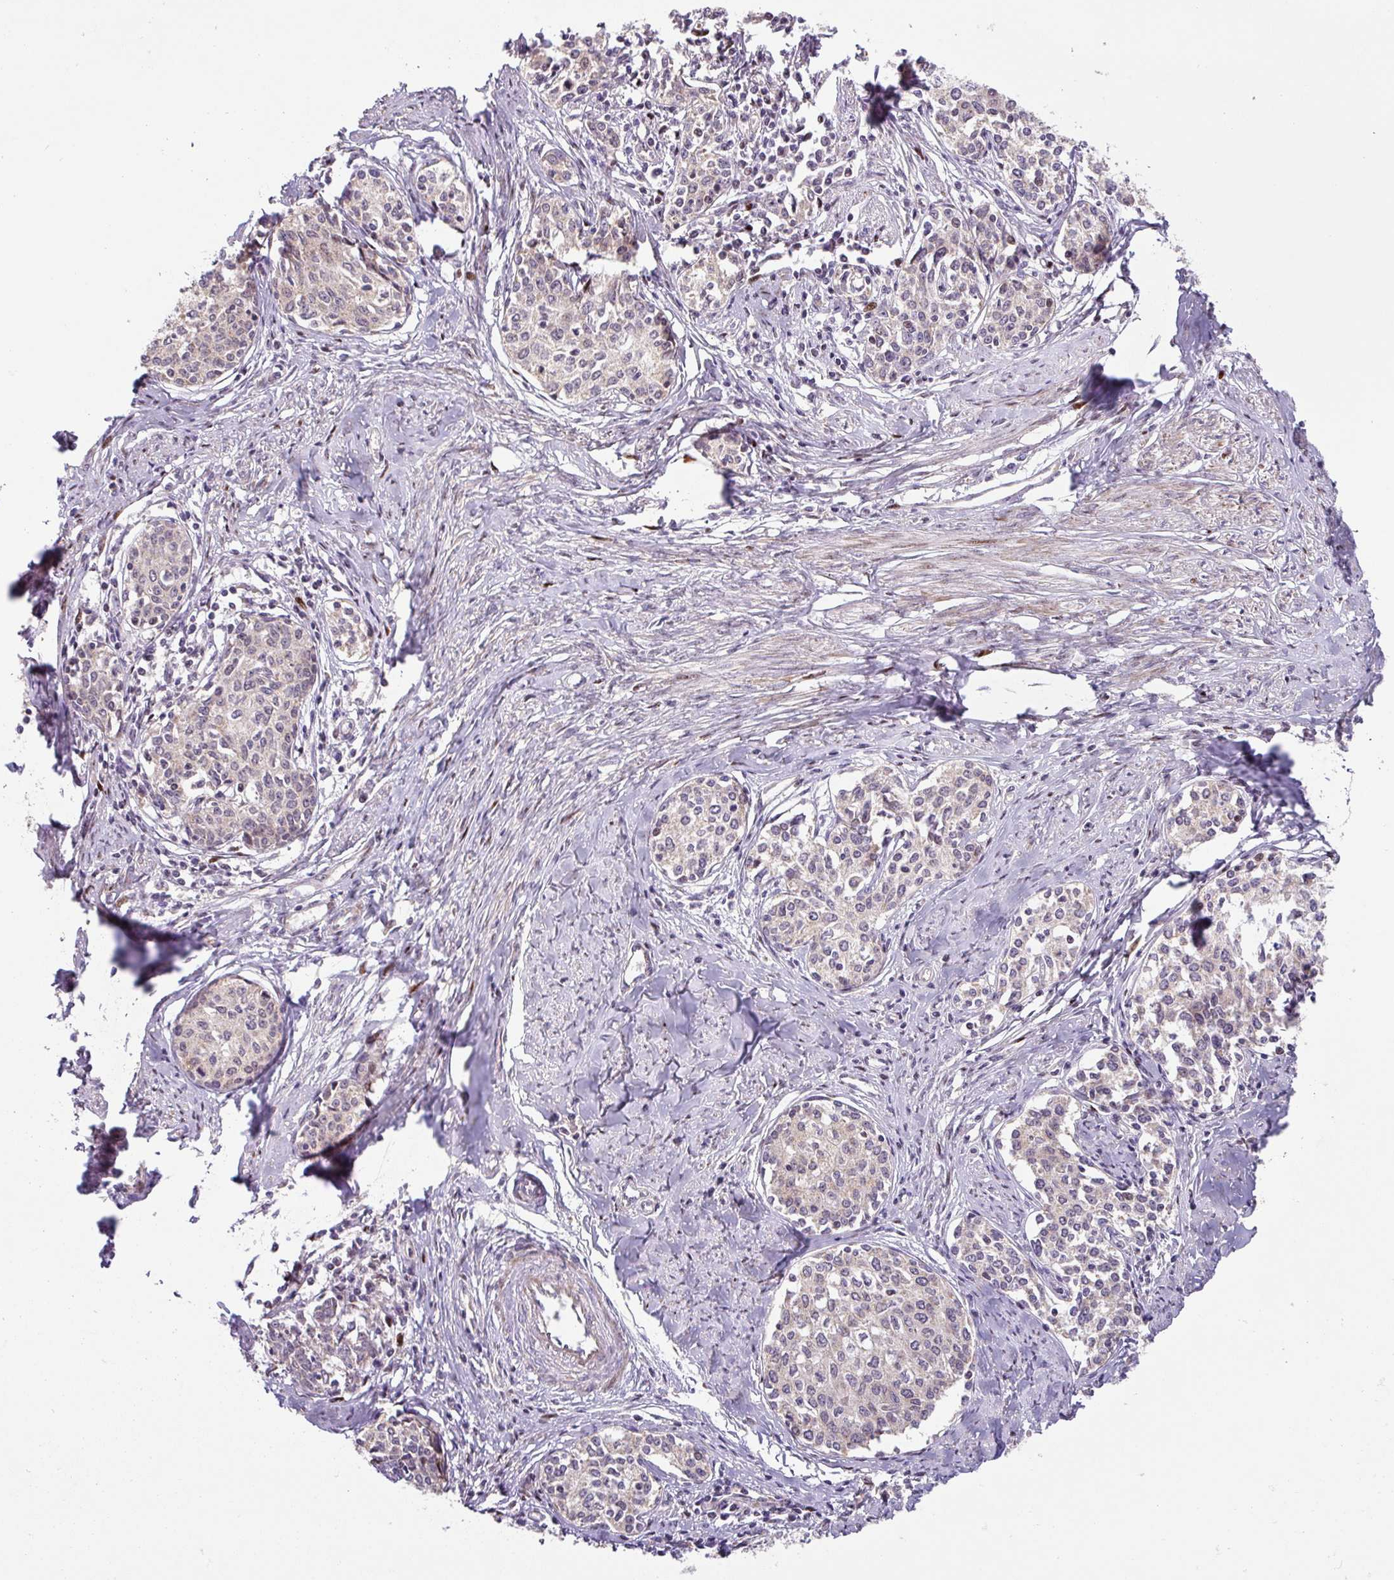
{"staining": {"intensity": "weak", "quantity": "<25%", "location": "cytoplasmic/membranous"}, "tissue": "cervical cancer", "cell_type": "Tumor cells", "image_type": "cancer", "snomed": [{"axis": "morphology", "description": "Squamous cell carcinoma, NOS"}, {"axis": "morphology", "description": "Adenocarcinoma, NOS"}, {"axis": "topography", "description": "Cervix"}], "caption": "Immunohistochemistry (IHC) photomicrograph of cervical cancer (adenocarcinoma) stained for a protein (brown), which displays no staining in tumor cells.", "gene": "SARS2", "patient": {"sex": "female", "age": 52}}